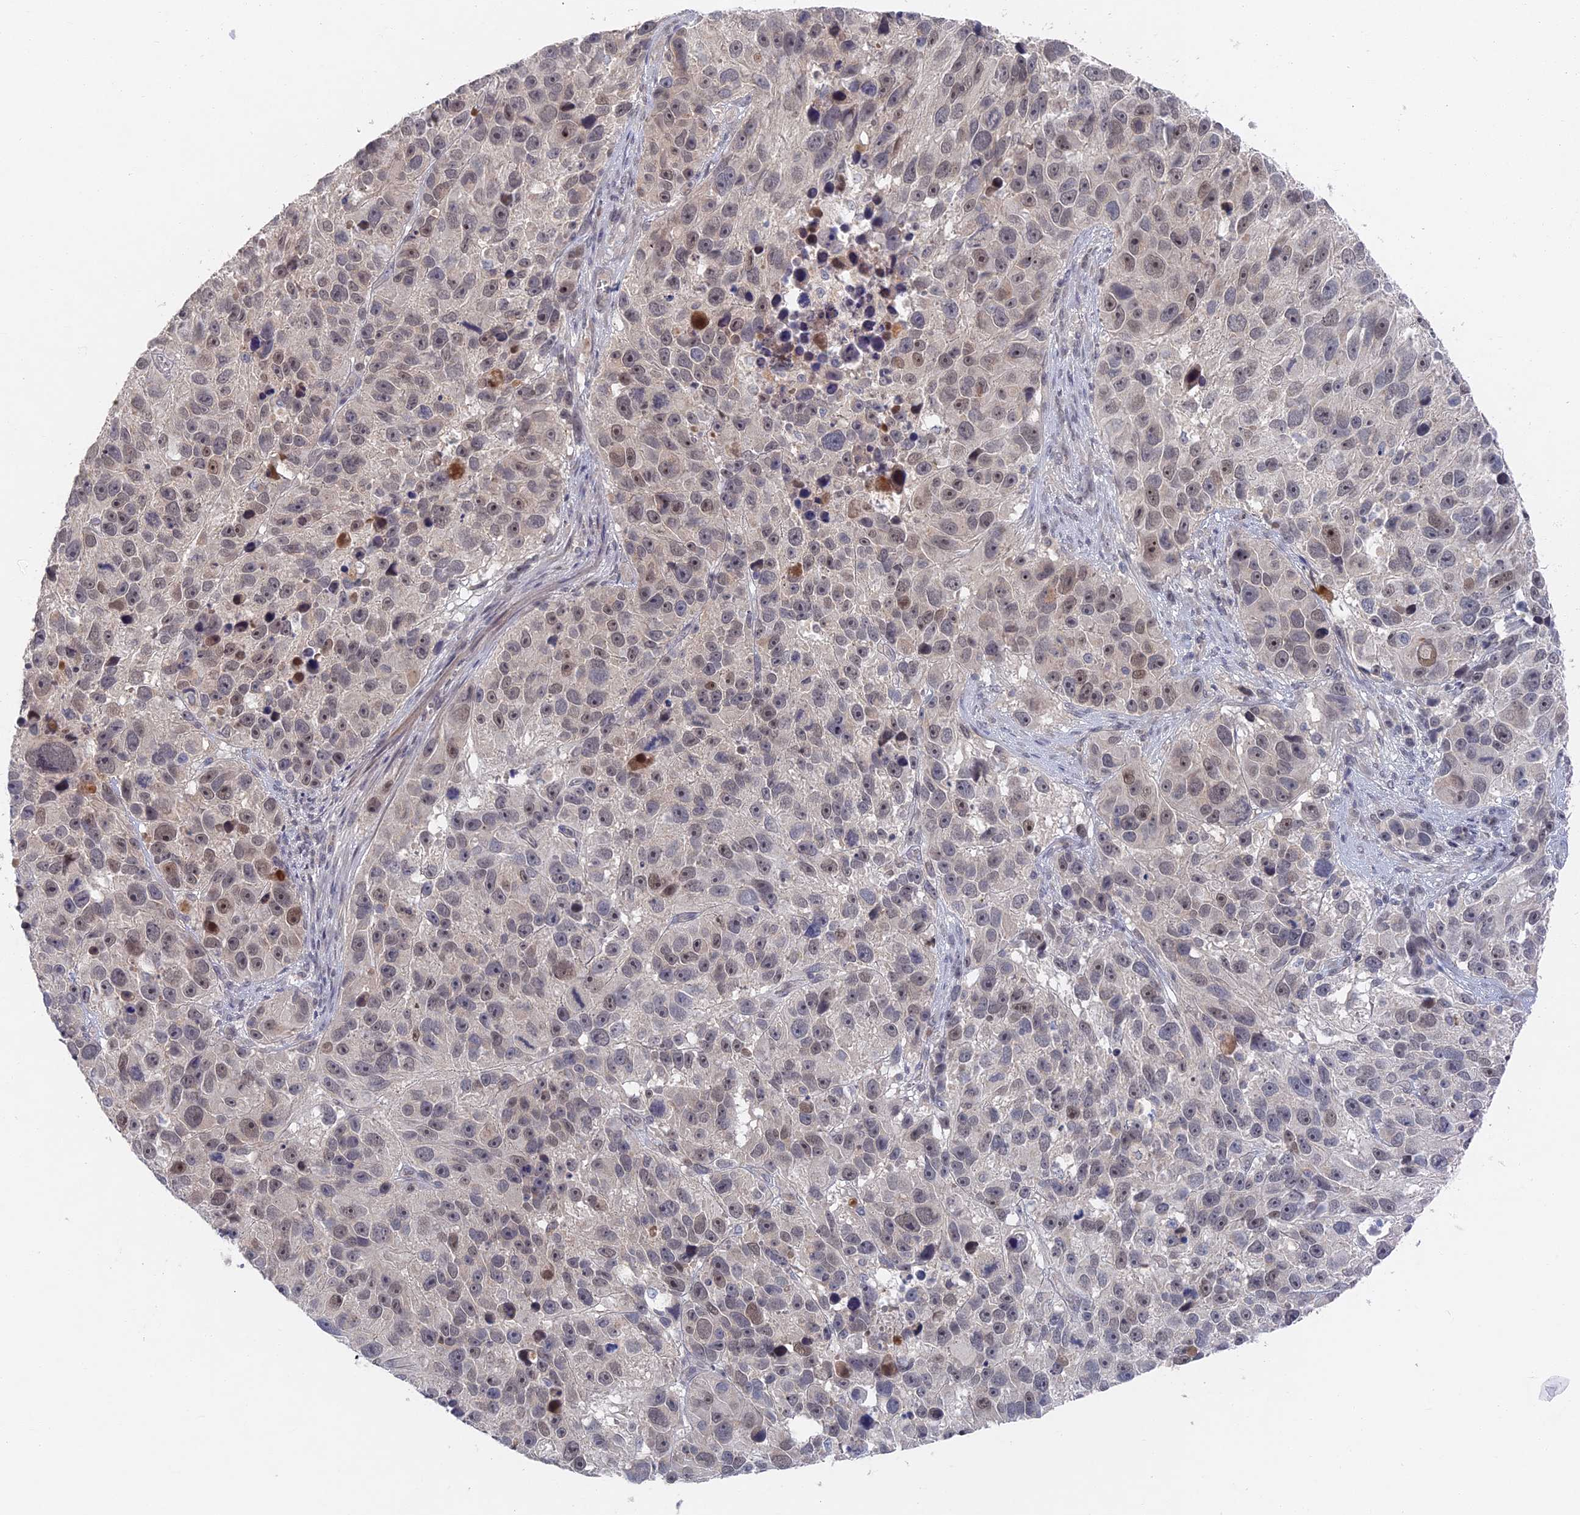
{"staining": {"intensity": "weak", "quantity": "25%-75%", "location": "nuclear"}, "tissue": "melanoma", "cell_type": "Tumor cells", "image_type": "cancer", "snomed": [{"axis": "morphology", "description": "Malignant melanoma, NOS"}, {"axis": "topography", "description": "Skin"}], "caption": "A low amount of weak nuclear positivity is seen in about 25%-75% of tumor cells in melanoma tissue.", "gene": "GNA15", "patient": {"sex": "male", "age": 84}}